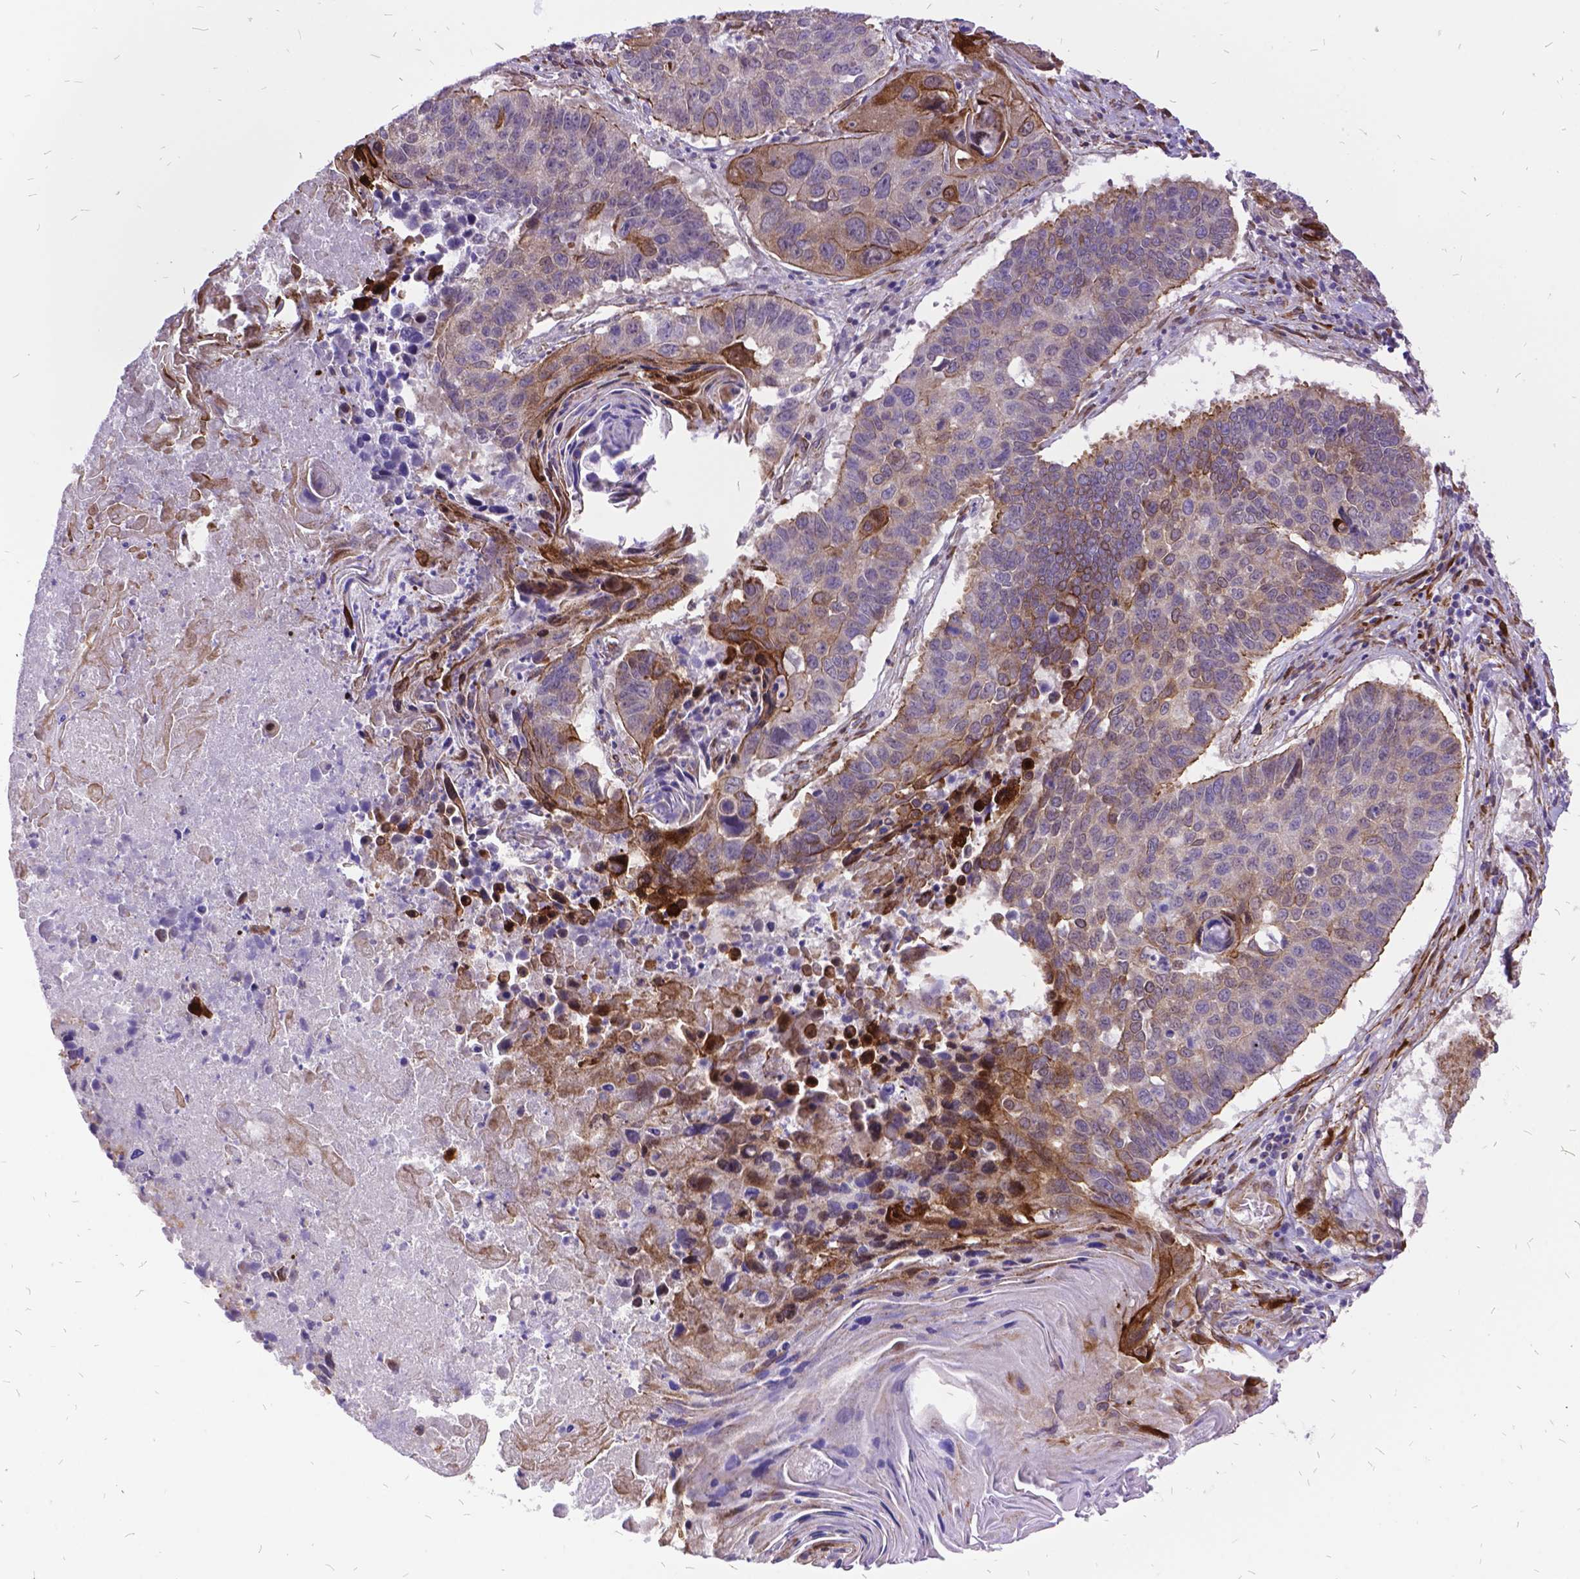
{"staining": {"intensity": "moderate", "quantity": ">75%", "location": "cytoplasmic/membranous"}, "tissue": "lung cancer", "cell_type": "Tumor cells", "image_type": "cancer", "snomed": [{"axis": "morphology", "description": "Squamous cell carcinoma, NOS"}, {"axis": "topography", "description": "Lung"}], "caption": "An IHC image of tumor tissue is shown. Protein staining in brown shows moderate cytoplasmic/membranous positivity in squamous cell carcinoma (lung) within tumor cells.", "gene": "GRB7", "patient": {"sex": "male", "age": 73}}